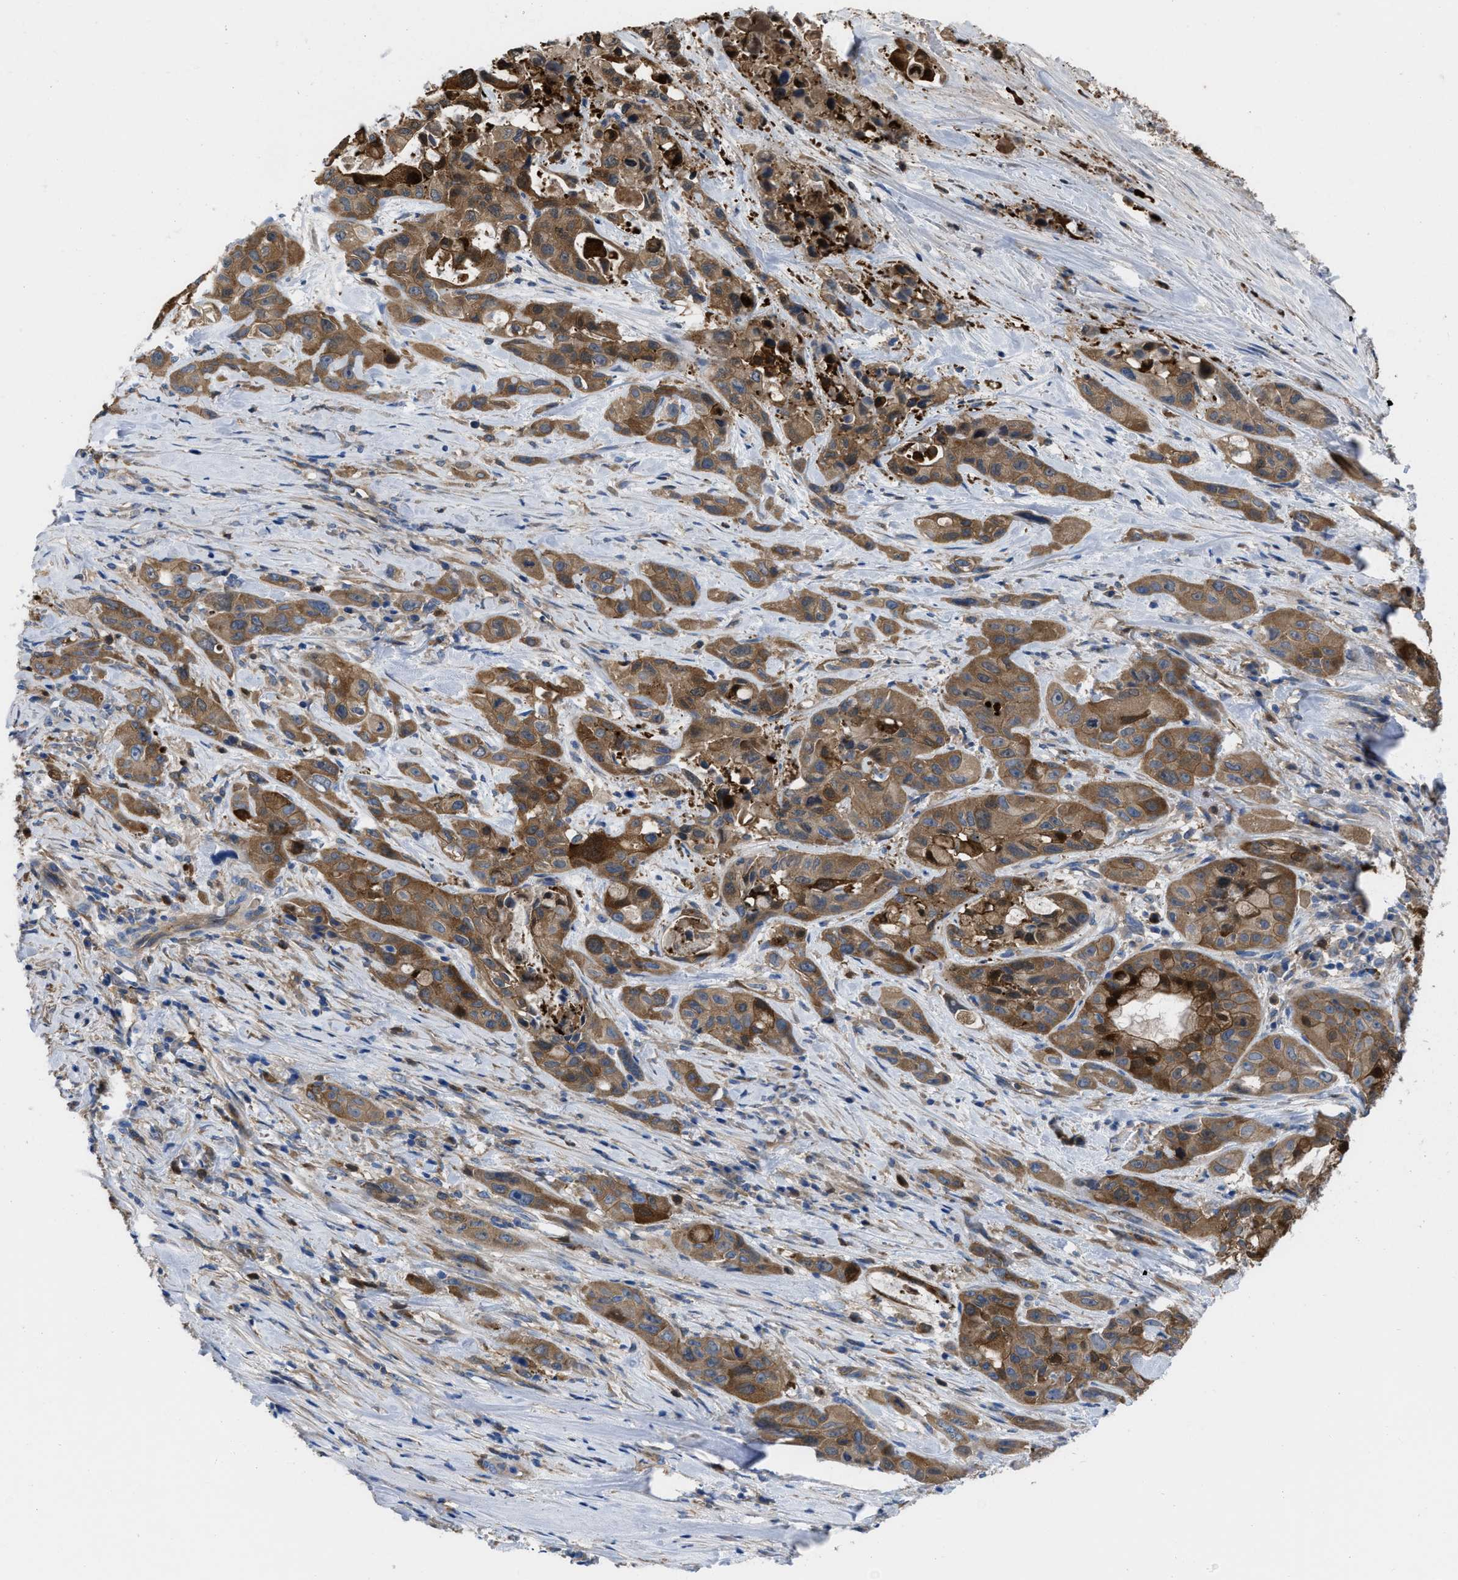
{"staining": {"intensity": "moderate", "quantity": ">75%", "location": "cytoplasmic/membranous"}, "tissue": "pancreatic cancer", "cell_type": "Tumor cells", "image_type": "cancer", "snomed": [{"axis": "morphology", "description": "Adenocarcinoma, NOS"}, {"axis": "topography", "description": "Pancreas"}], "caption": "Immunohistochemical staining of pancreatic cancer reveals moderate cytoplasmic/membranous protein staining in about >75% of tumor cells.", "gene": "TRIOBP", "patient": {"sex": "male", "age": 53}}